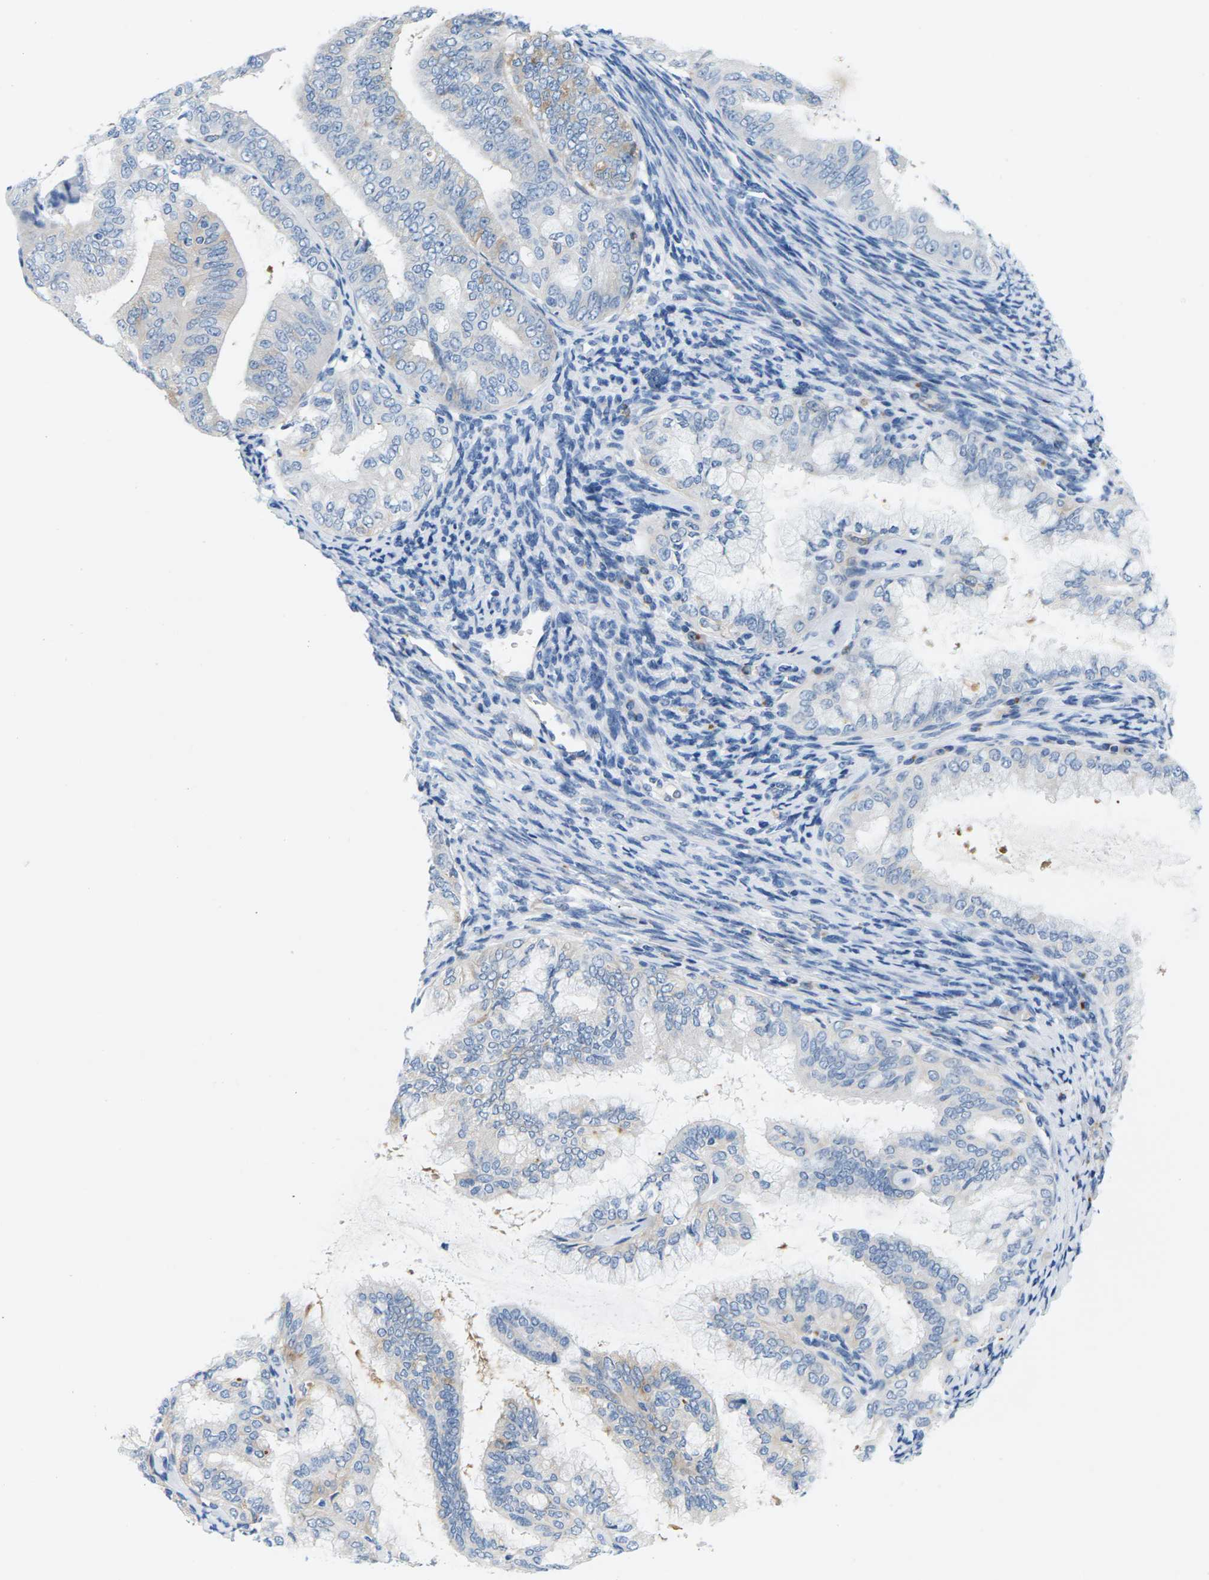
{"staining": {"intensity": "weak", "quantity": "<25%", "location": "cytoplasmic/membranous"}, "tissue": "endometrial cancer", "cell_type": "Tumor cells", "image_type": "cancer", "snomed": [{"axis": "morphology", "description": "Adenocarcinoma, NOS"}, {"axis": "topography", "description": "Endometrium"}], "caption": "An IHC photomicrograph of endometrial cancer (adenocarcinoma) is shown. There is no staining in tumor cells of endometrial cancer (adenocarcinoma). (DAB IHC visualized using brightfield microscopy, high magnification).", "gene": "SYNGR2", "patient": {"sex": "female", "age": 63}}